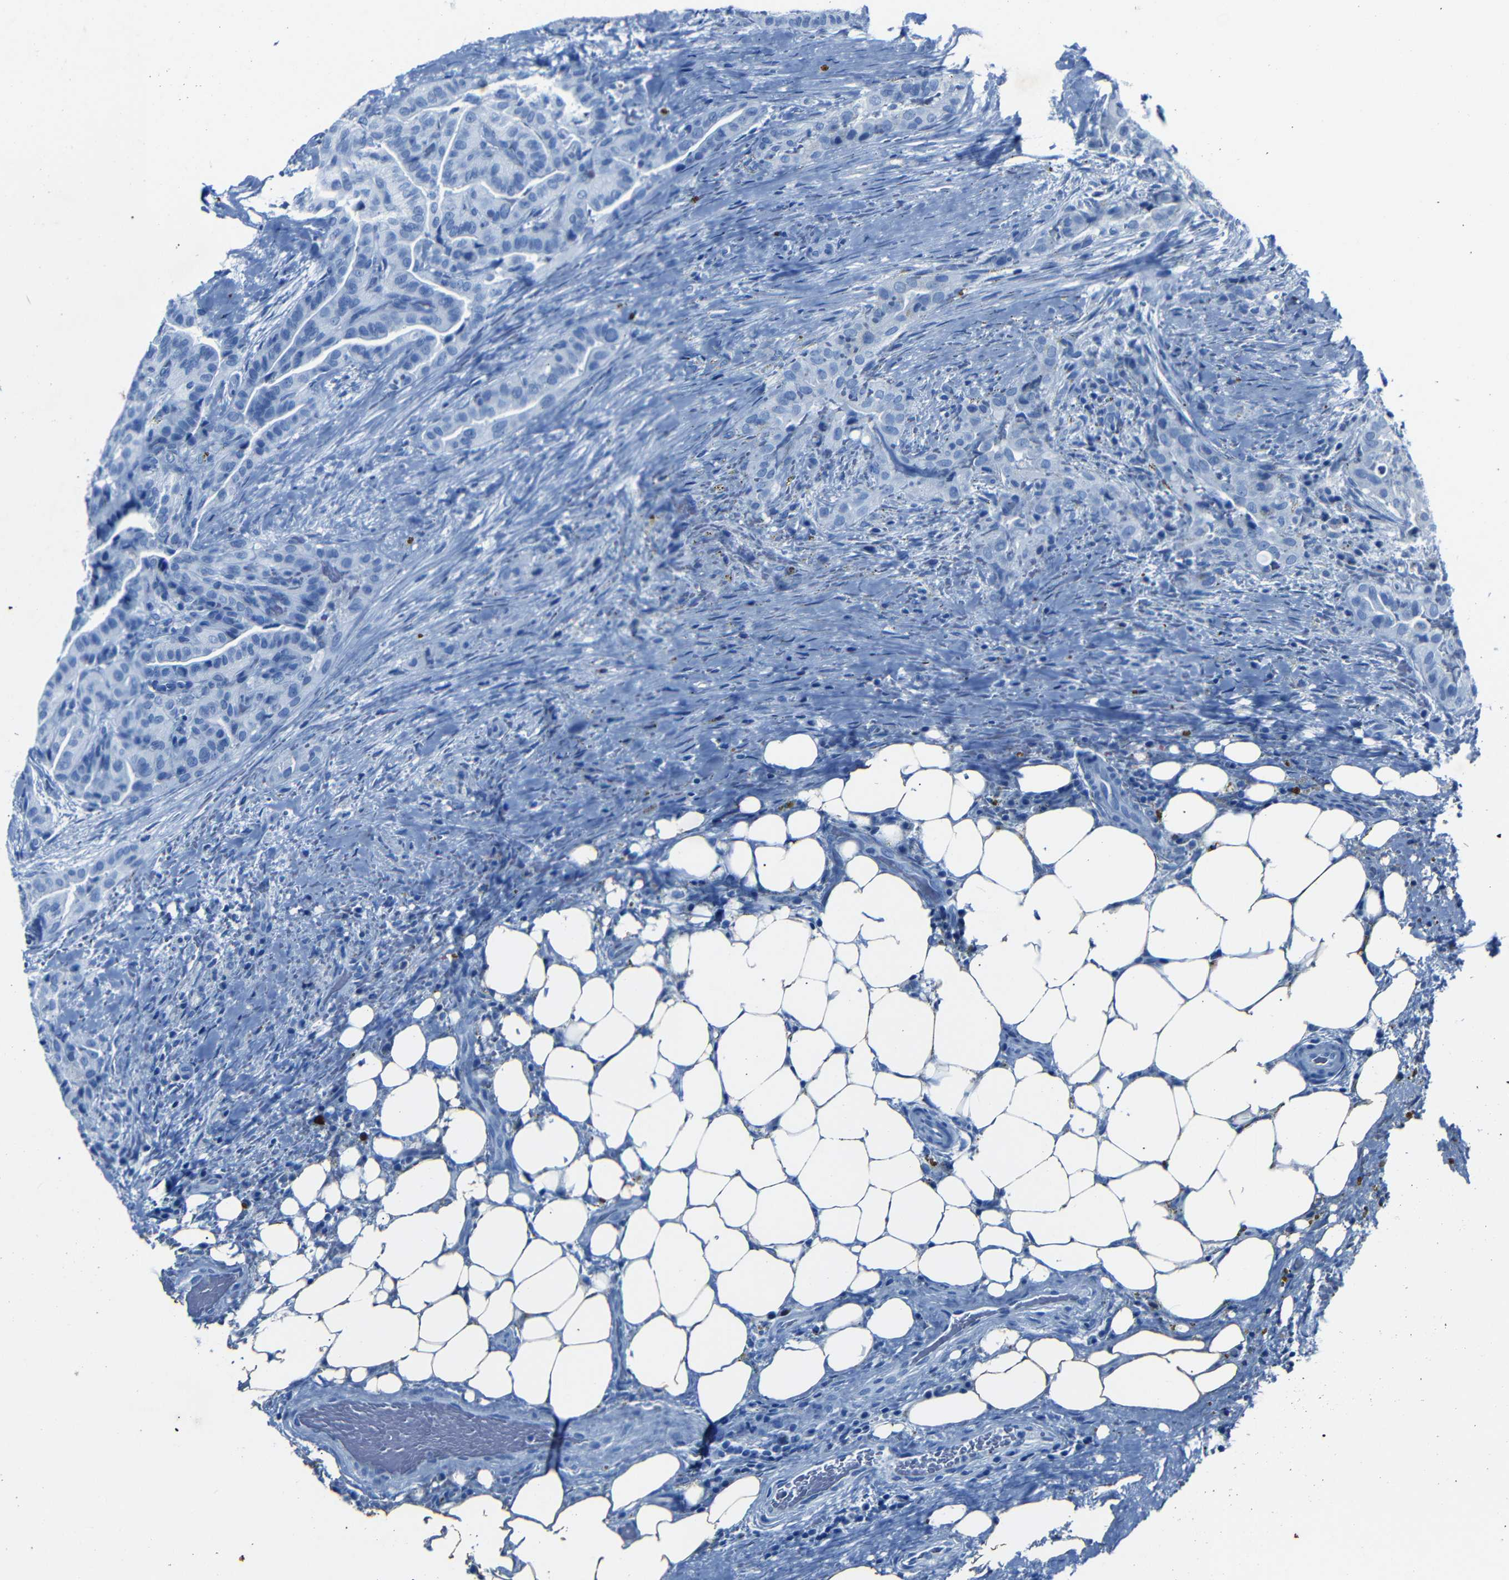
{"staining": {"intensity": "negative", "quantity": "none", "location": "none"}, "tissue": "thyroid cancer", "cell_type": "Tumor cells", "image_type": "cancer", "snomed": [{"axis": "morphology", "description": "Papillary adenocarcinoma, NOS"}, {"axis": "topography", "description": "Thyroid gland"}], "caption": "There is no significant positivity in tumor cells of papillary adenocarcinoma (thyroid).", "gene": "CLDN11", "patient": {"sex": "male", "age": 77}}